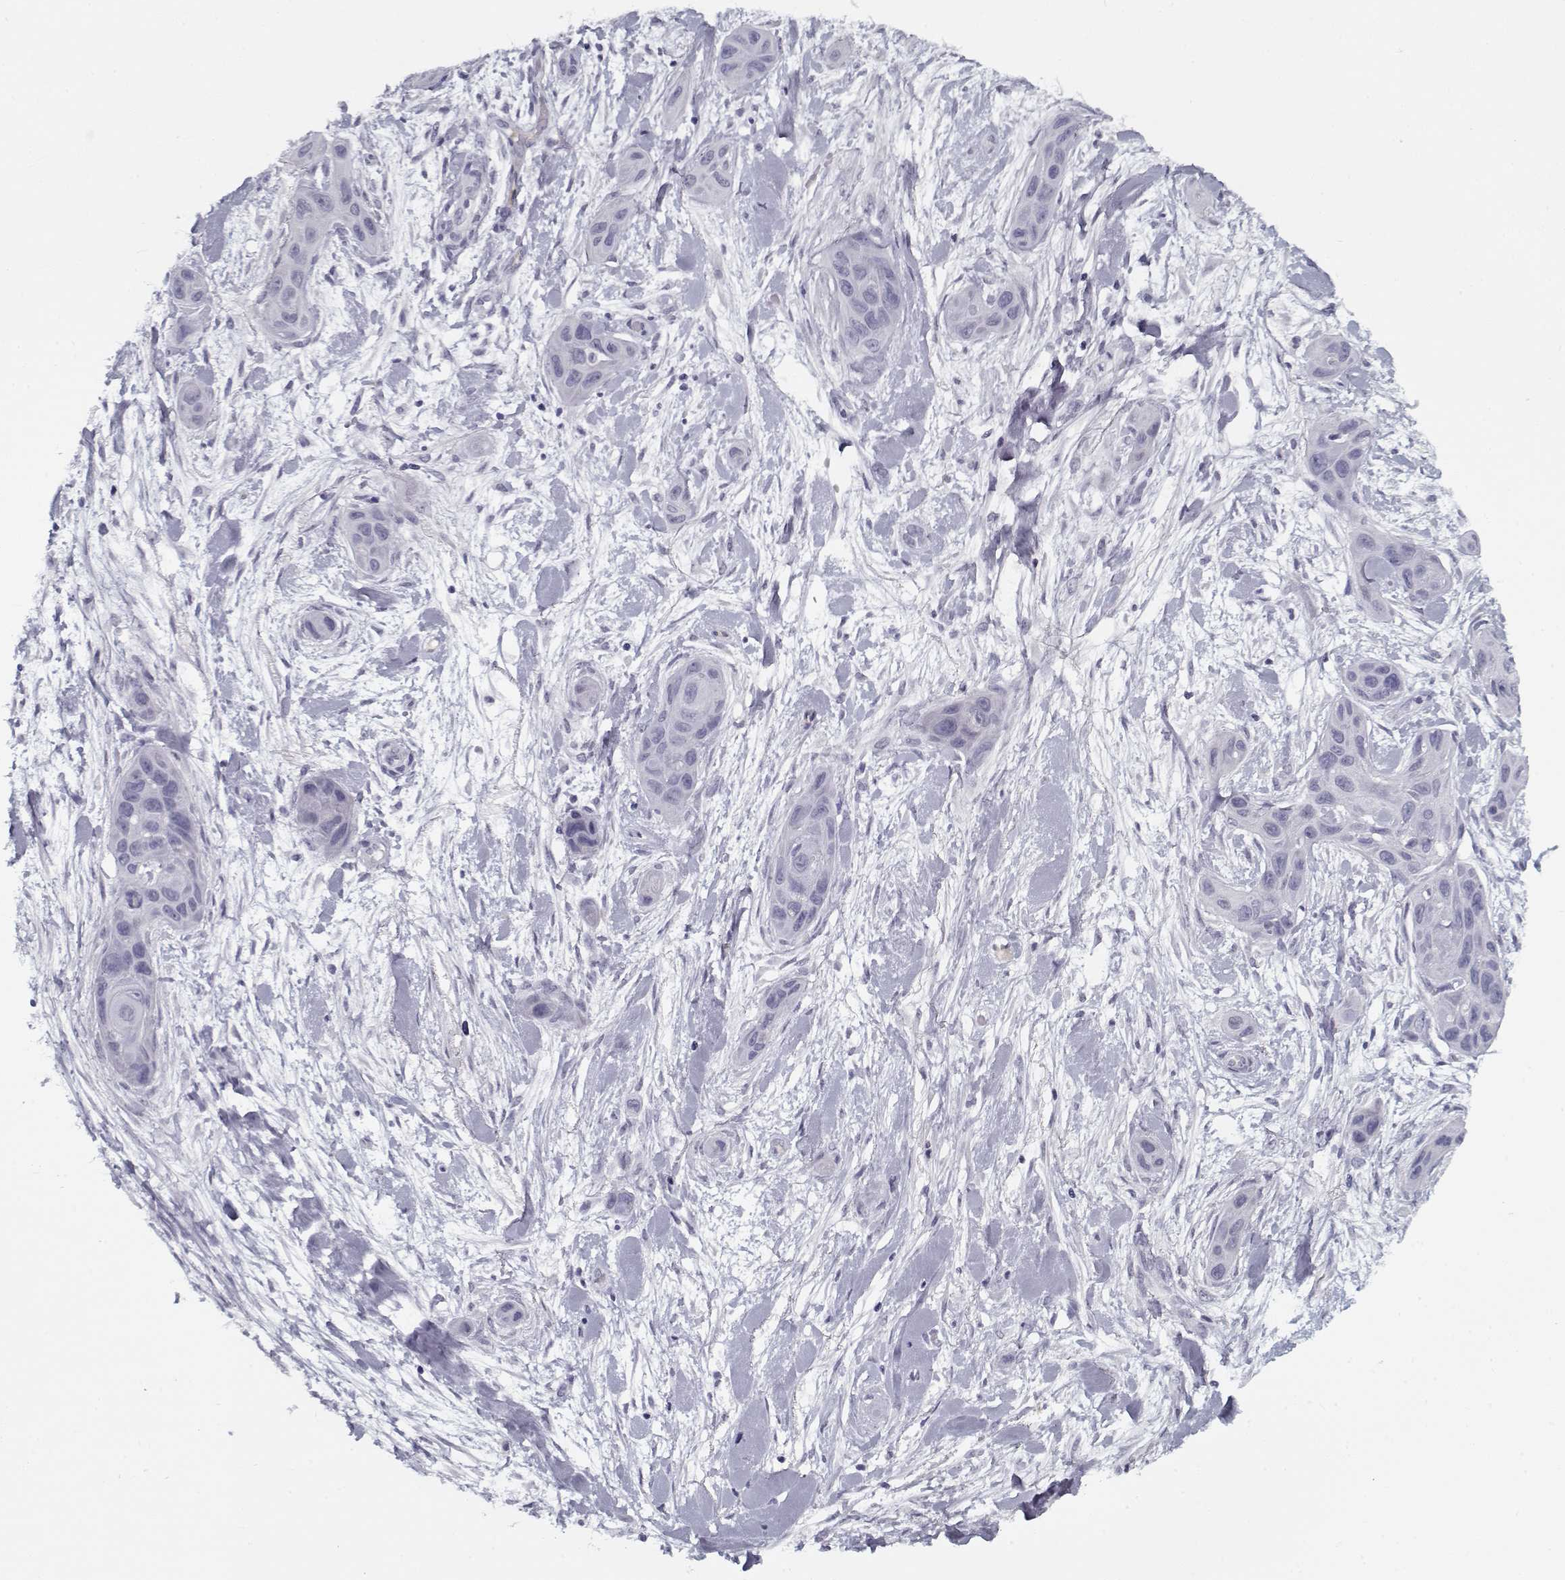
{"staining": {"intensity": "negative", "quantity": "none", "location": "none"}, "tissue": "skin cancer", "cell_type": "Tumor cells", "image_type": "cancer", "snomed": [{"axis": "morphology", "description": "Squamous cell carcinoma, NOS"}, {"axis": "topography", "description": "Skin"}], "caption": "The immunohistochemistry (IHC) histopathology image has no significant staining in tumor cells of squamous cell carcinoma (skin) tissue.", "gene": "SPACA9", "patient": {"sex": "male", "age": 79}}